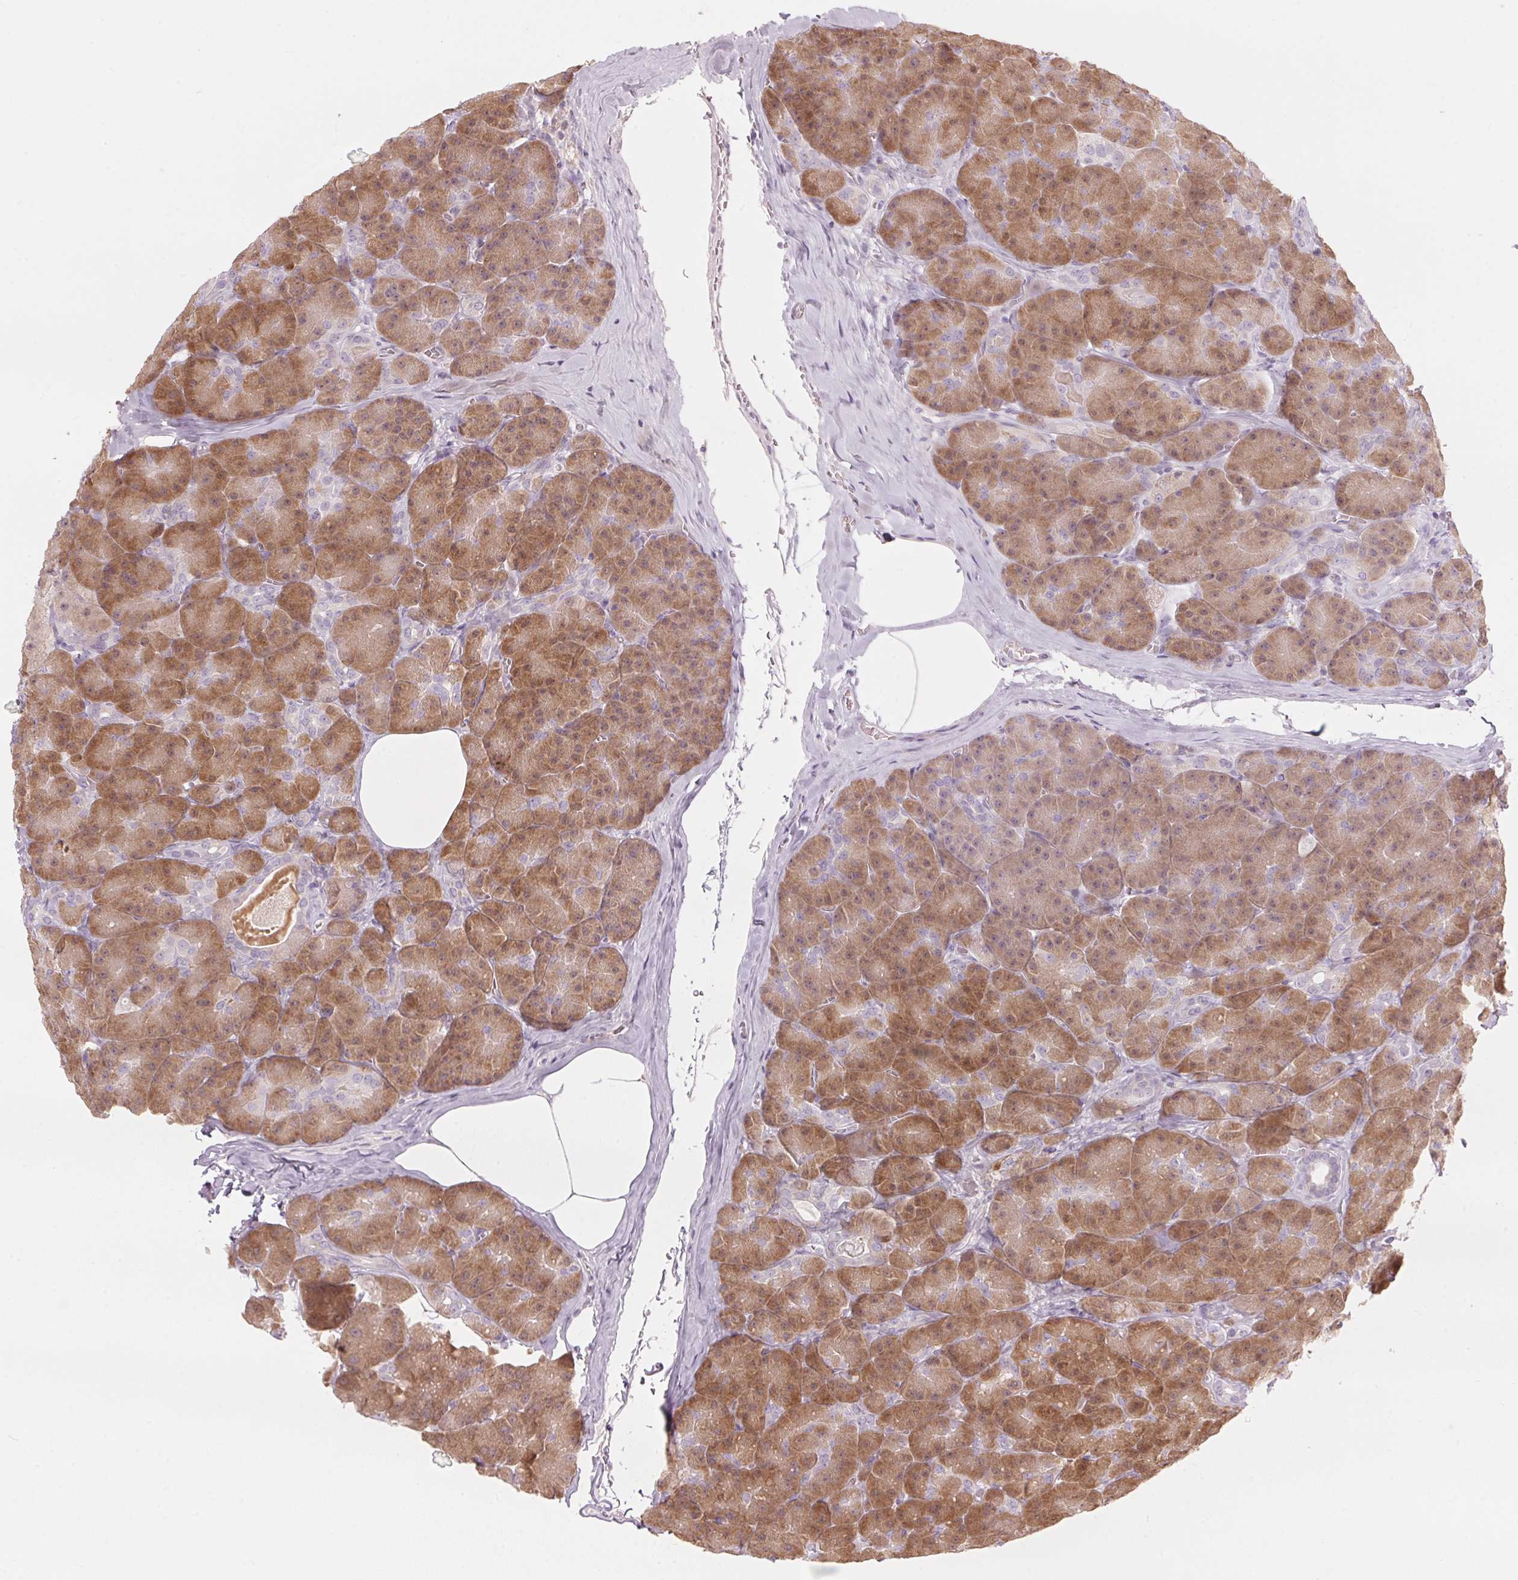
{"staining": {"intensity": "moderate", "quantity": ">75%", "location": "cytoplasmic/membranous"}, "tissue": "pancreas", "cell_type": "Exocrine glandular cells", "image_type": "normal", "snomed": [{"axis": "morphology", "description": "Normal tissue, NOS"}, {"axis": "topography", "description": "Pancreas"}], "caption": "A brown stain highlights moderate cytoplasmic/membranous expression of a protein in exocrine glandular cells of unremarkable human pancreas. Using DAB (brown) and hematoxylin (blue) stains, captured at high magnification using brightfield microscopy.", "gene": "GNMT", "patient": {"sex": "male", "age": 57}}